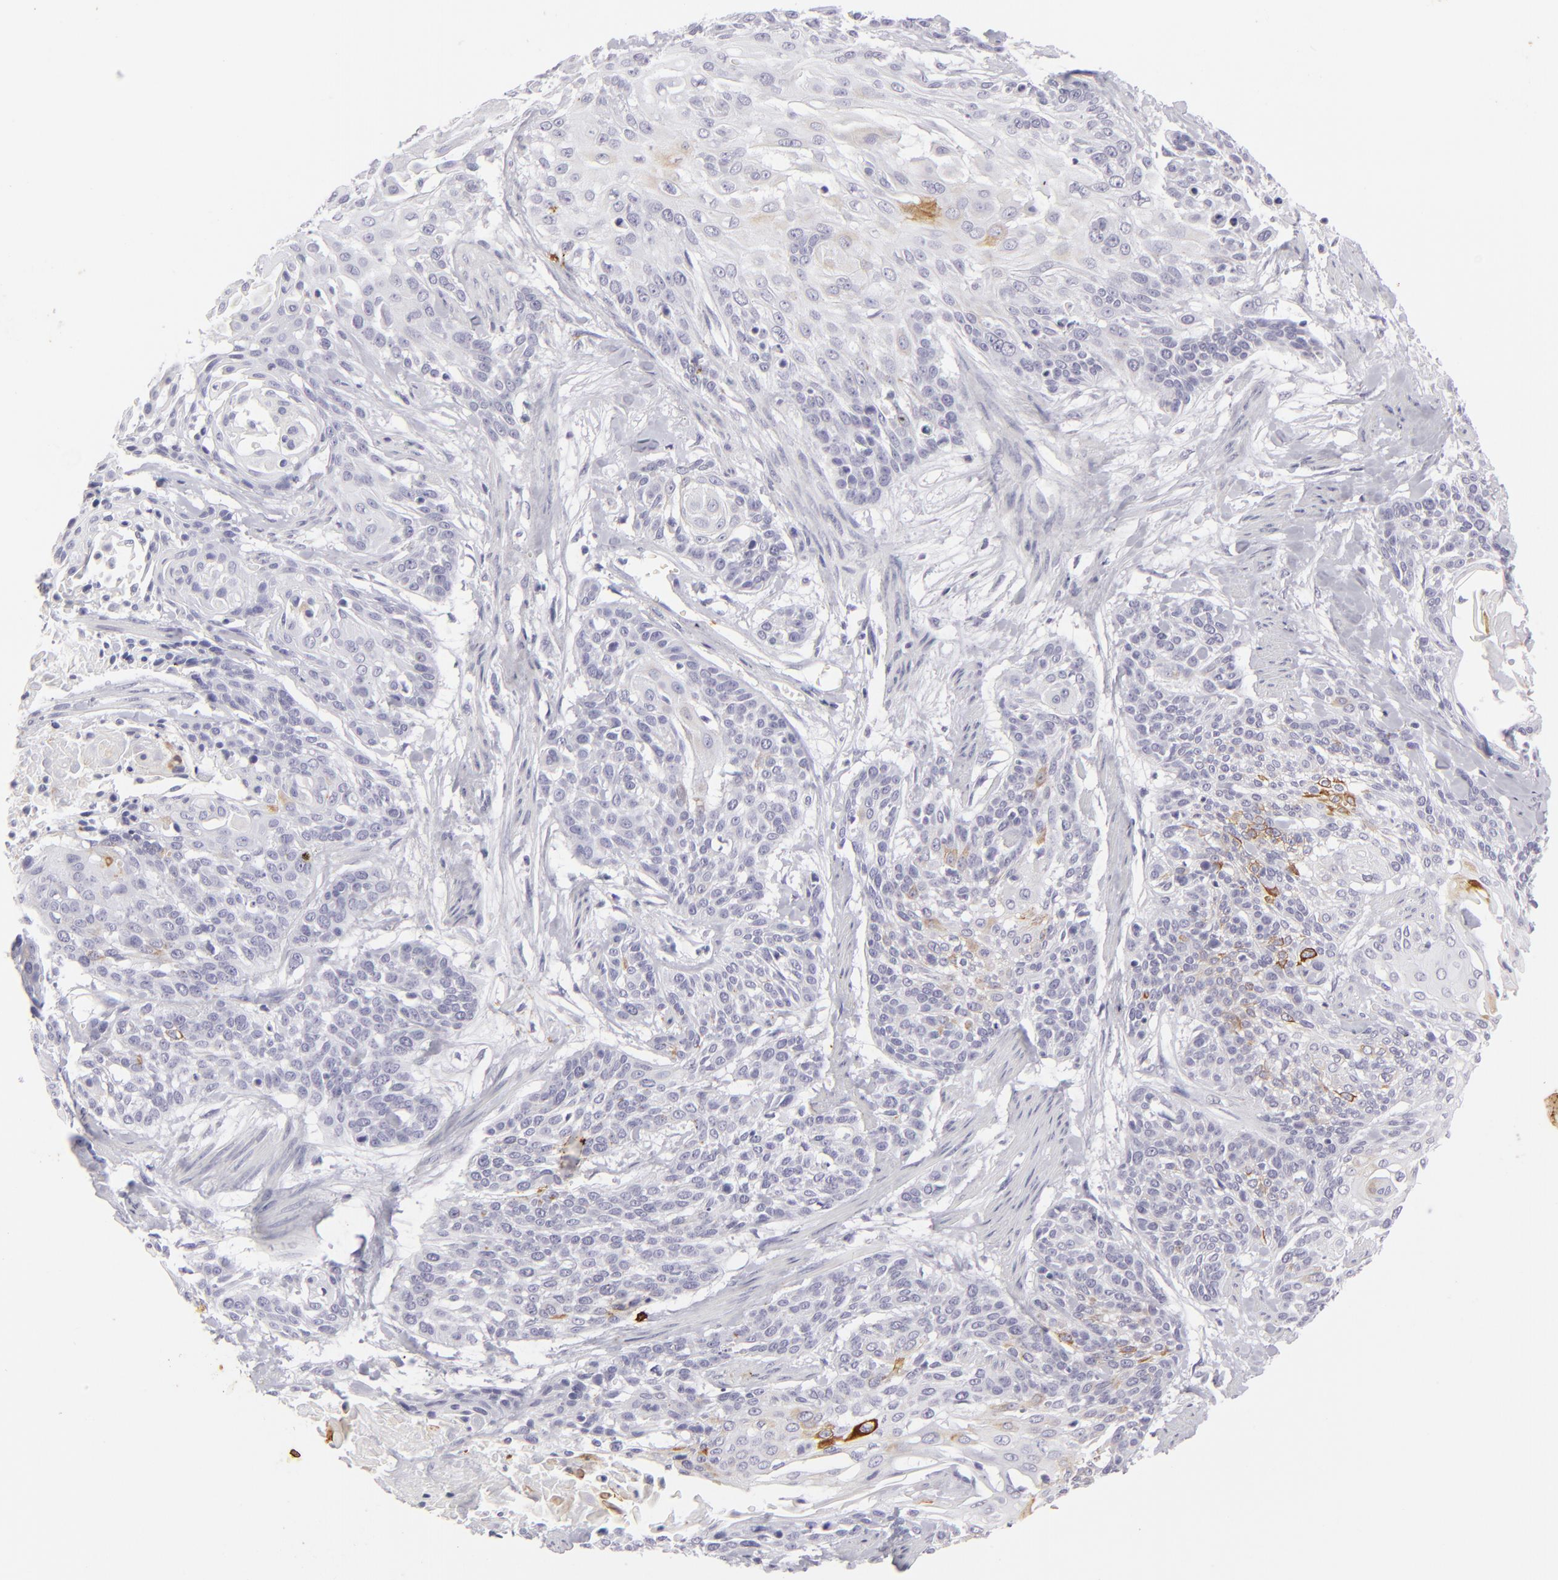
{"staining": {"intensity": "moderate", "quantity": "<25%", "location": "cytoplasmic/membranous"}, "tissue": "cervical cancer", "cell_type": "Tumor cells", "image_type": "cancer", "snomed": [{"axis": "morphology", "description": "Squamous cell carcinoma, NOS"}, {"axis": "topography", "description": "Cervix"}], "caption": "Protein expression analysis of human cervical squamous cell carcinoma reveals moderate cytoplasmic/membranous positivity in approximately <25% of tumor cells.", "gene": "KRT1", "patient": {"sex": "female", "age": 57}}